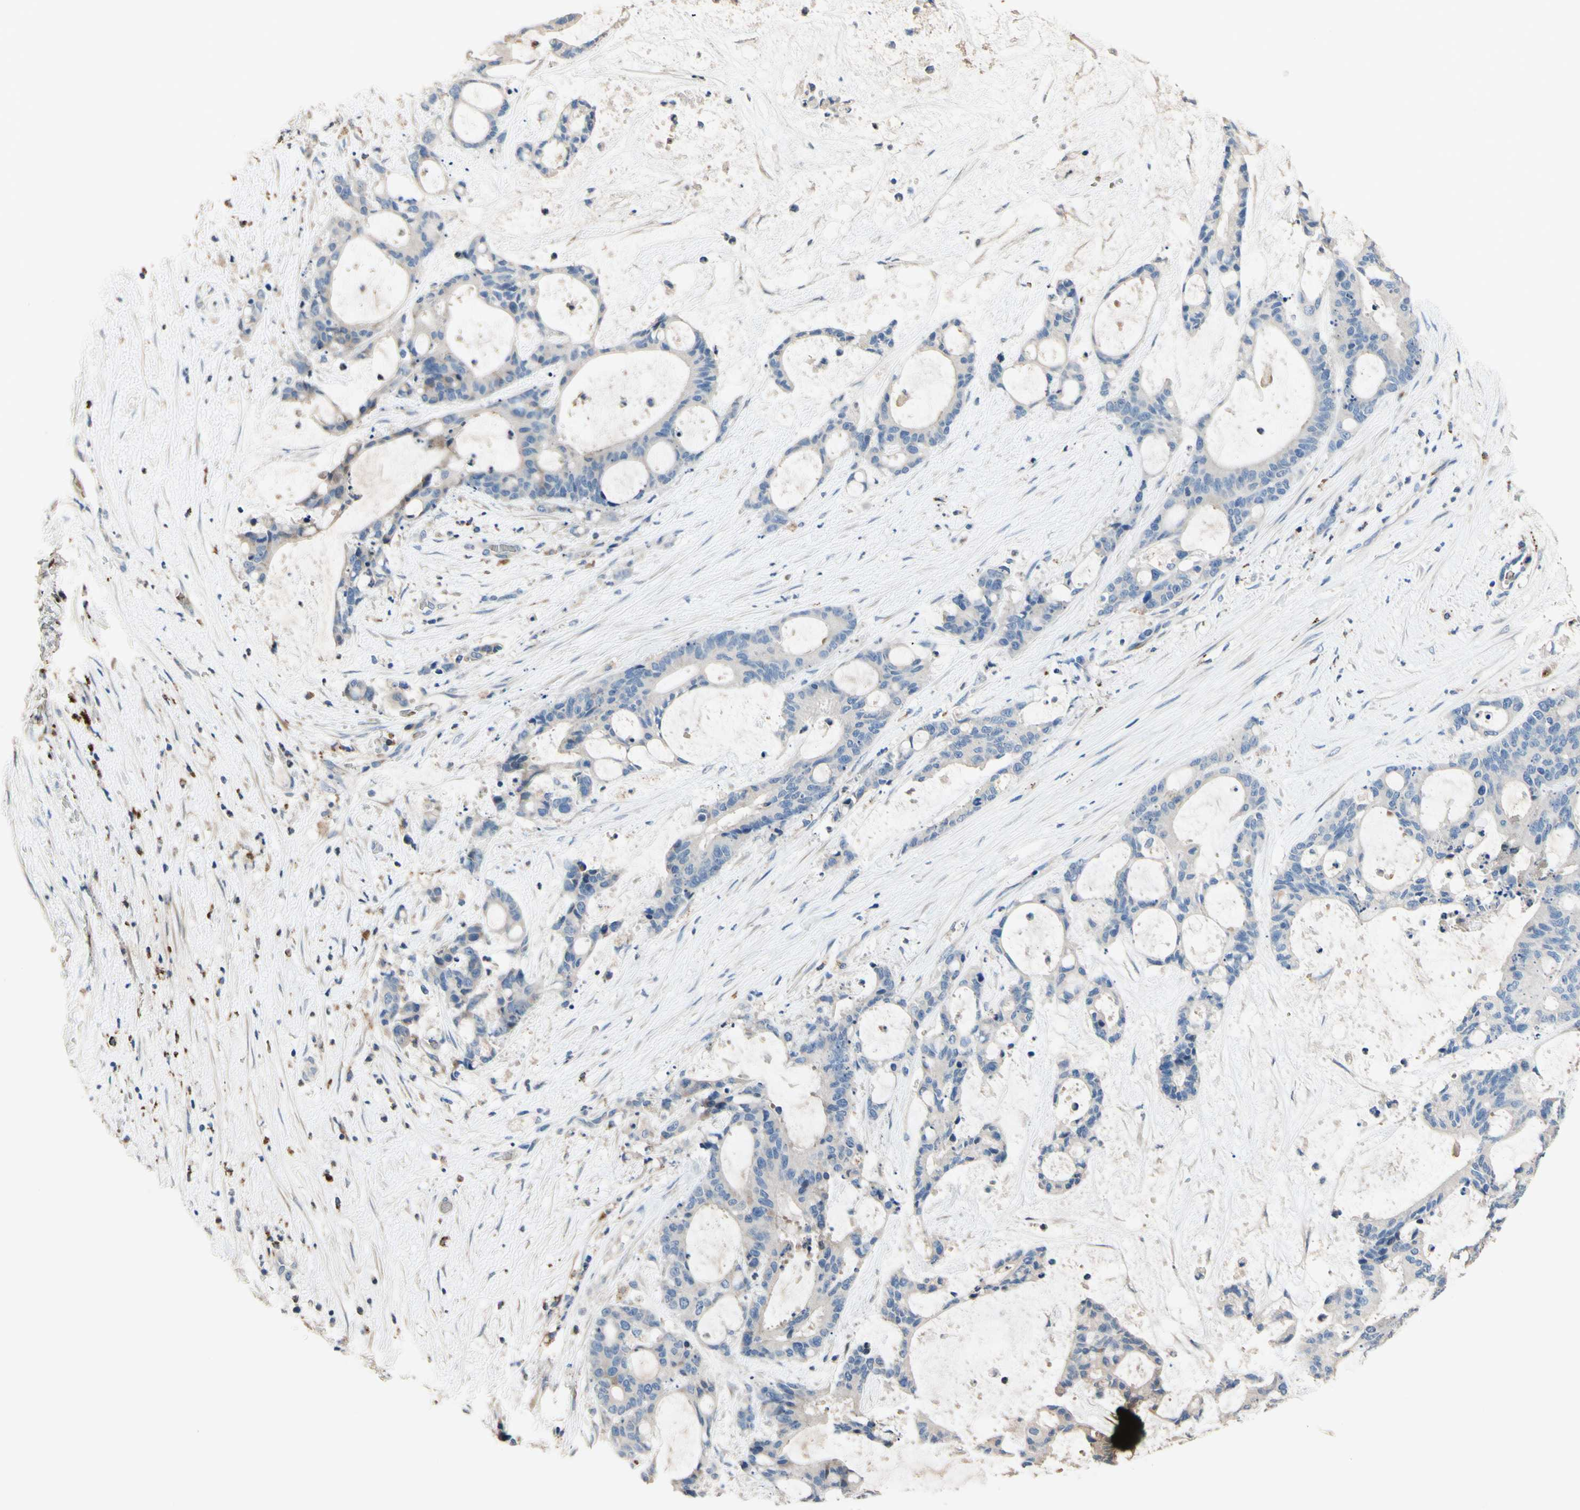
{"staining": {"intensity": "negative", "quantity": "none", "location": "none"}, "tissue": "liver cancer", "cell_type": "Tumor cells", "image_type": "cancer", "snomed": [{"axis": "morphology", "description": "Cholangiocarcinoma"}, {"axis": "topography", "description": "Liver"}], "caption": "Immunohistochemical staining of human liver cancer exhibits no significant staining in tumor cells. (DAB immunohistochemistry, high magnification).", "gene": "CDON", "patient": {"sex": "female", "age": 73}}